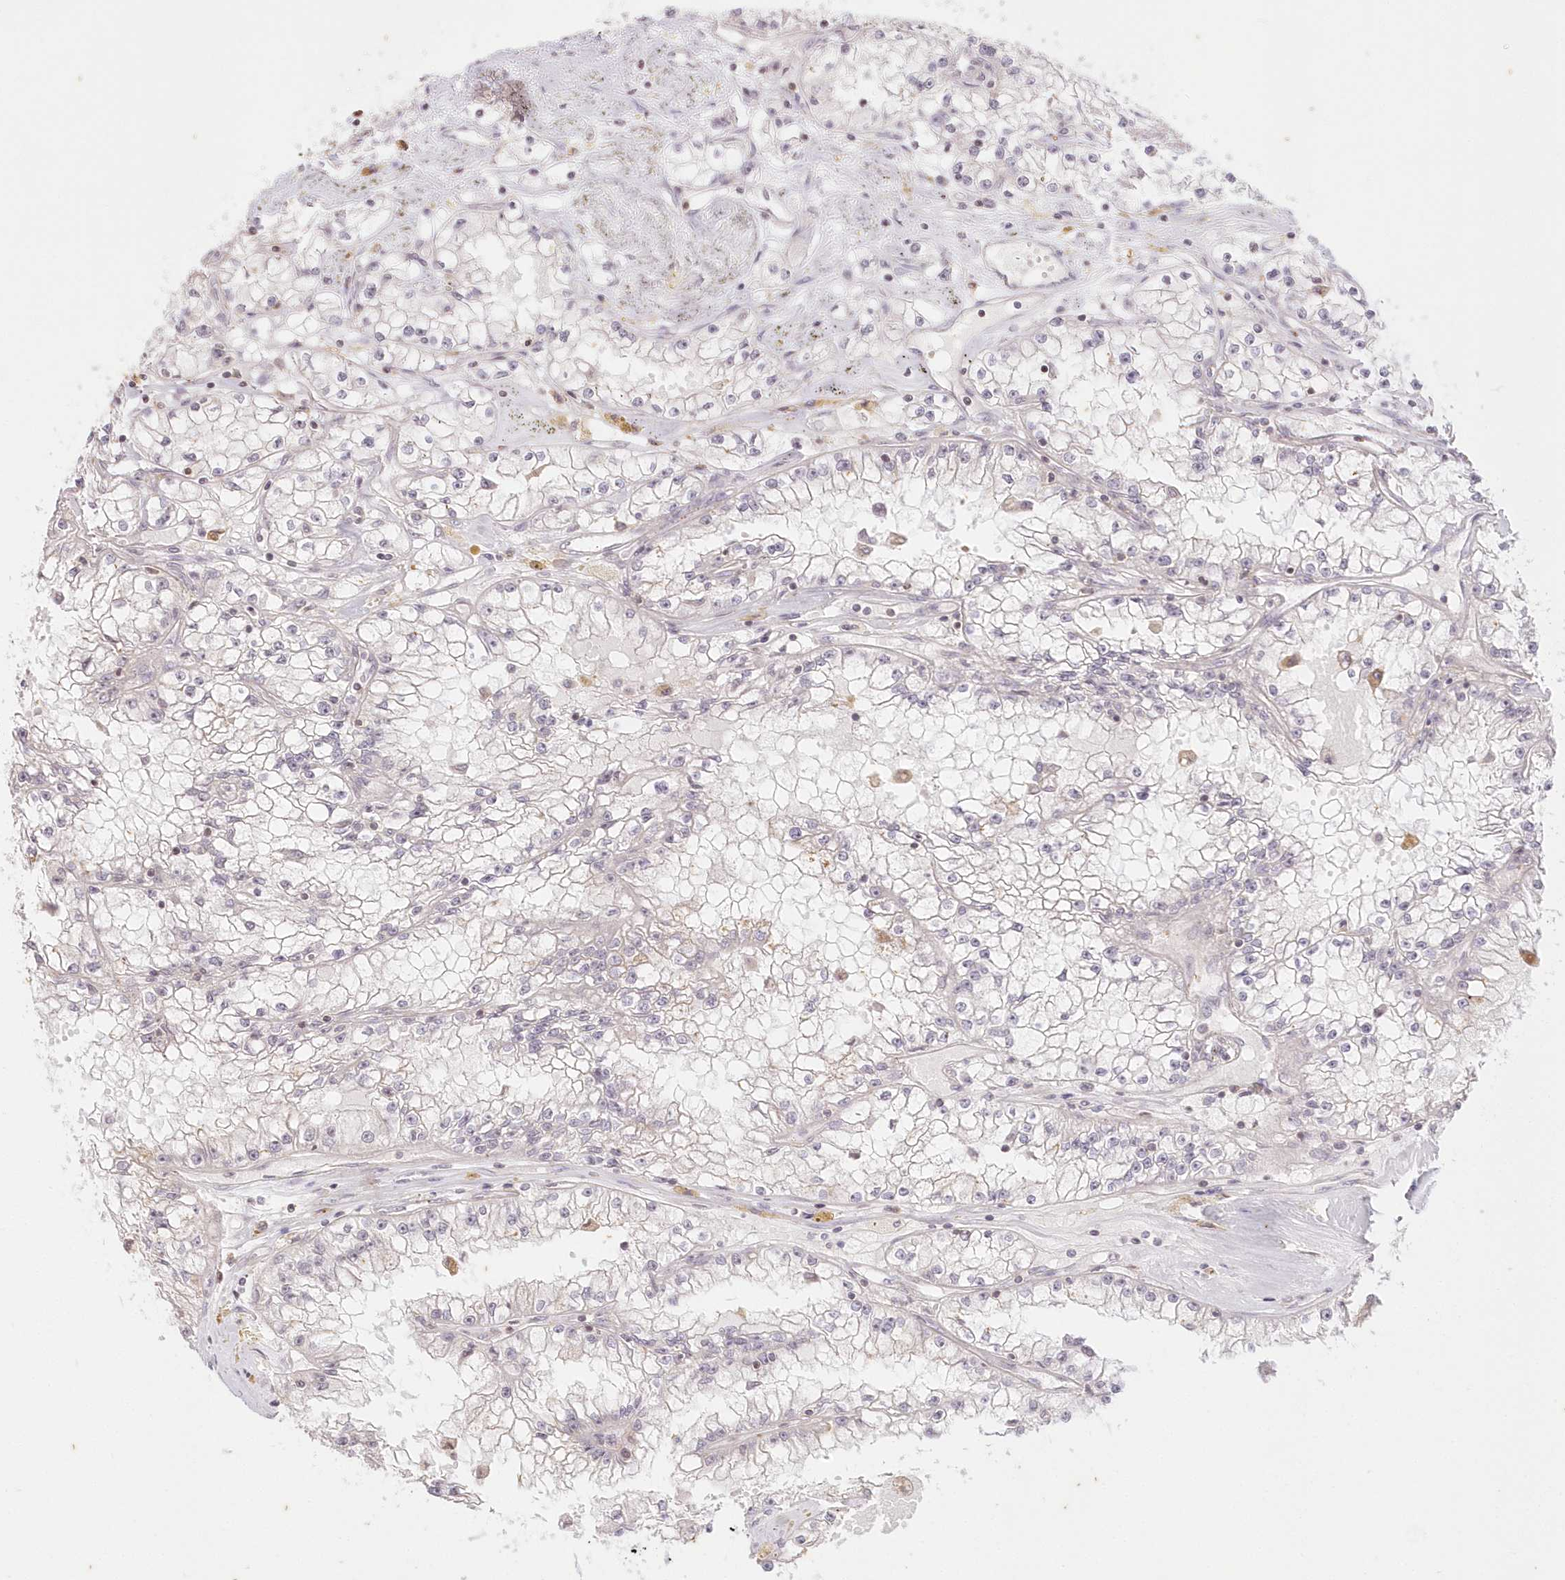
{"staining": {"intensity": "negative", "quantity": "none", "location": "none"}, "tissue": "renal cancer", "cell_type": "Tumor cells", "image_type": "cancer", "snomed": [{"axis": "morphology", "description": "Adenocarcinoma, NOS"}, {"axis": "topography", "description": "Kidney"}], "caption": "The micrograph displays no significant positivity in tumor cells of renal adenocarcinoma.", "gene": "MTMR3", "patient": {"sex": "male", "age": 56}}